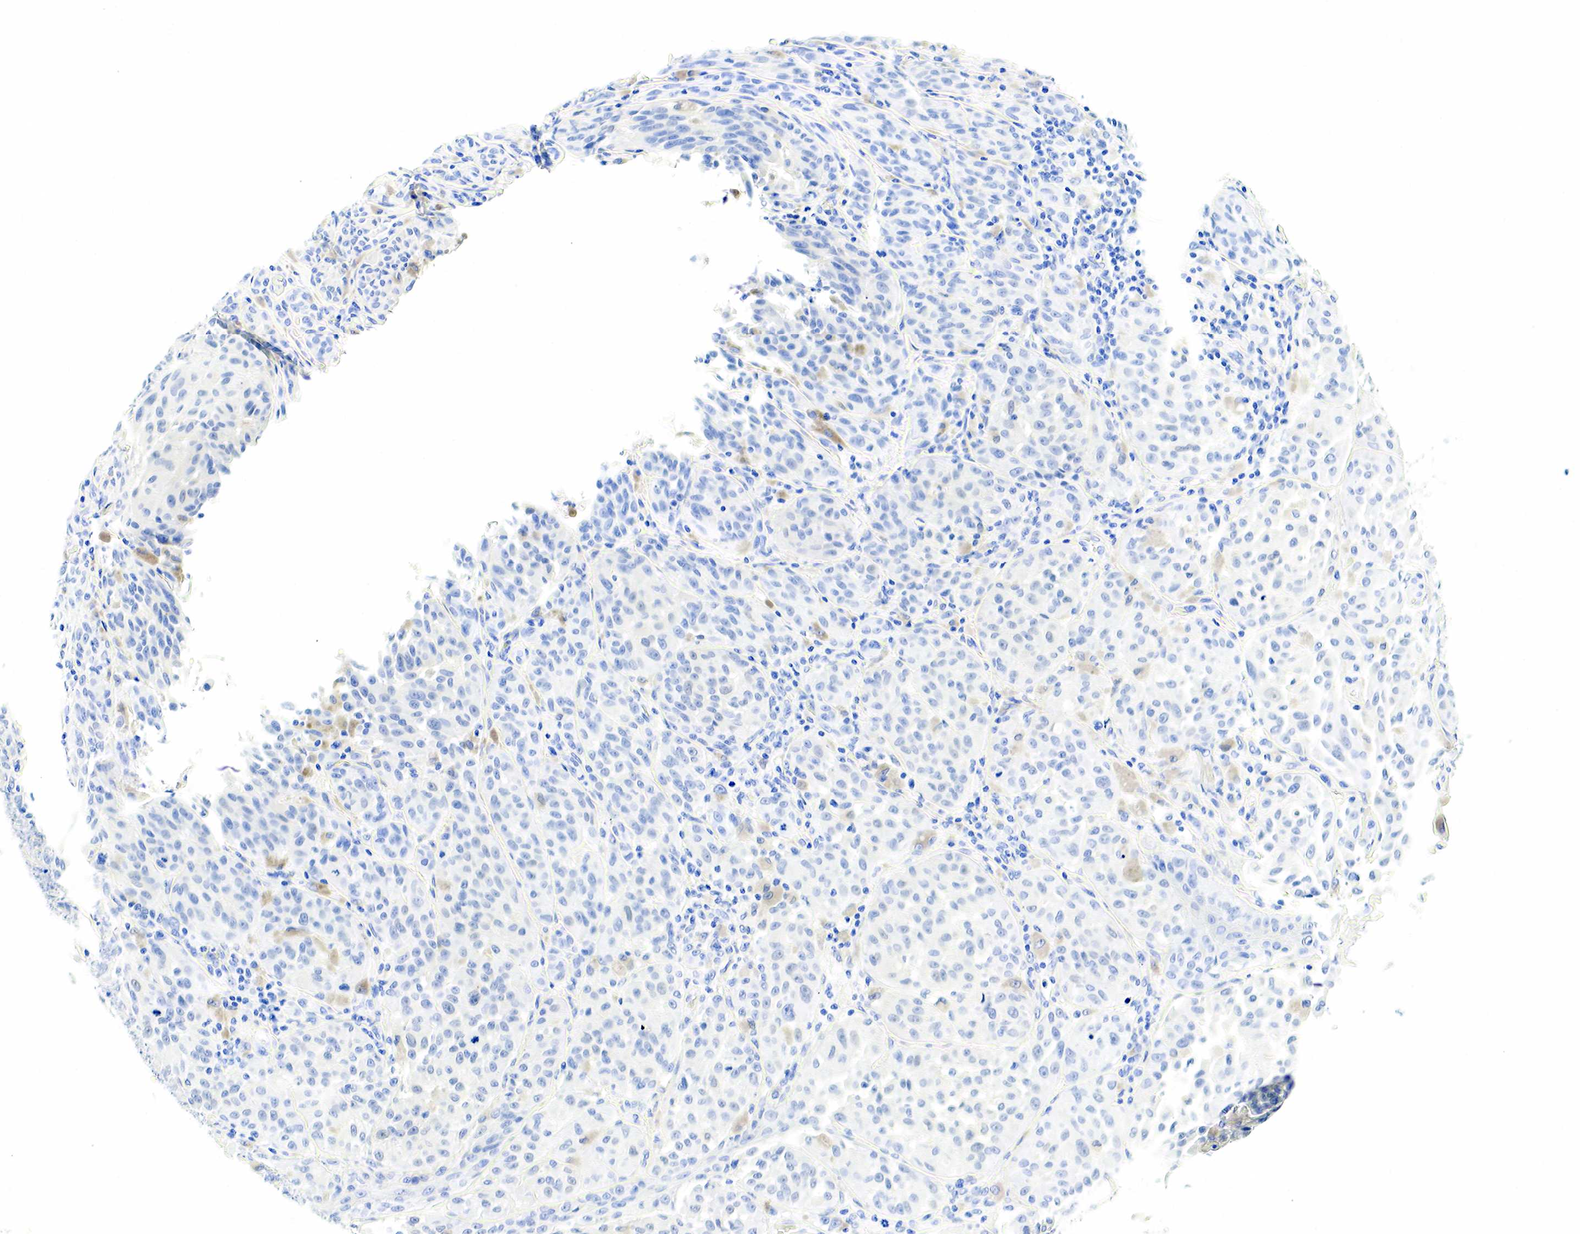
{"staining": {"intensity": "negative", "quantity": "none", "location": "none"}, "tissue": "melanoma", "cell_type": "Tumor cells", "image_type": "cancer", "snomed": [{"axis": "morphology", "description": "Malignant melanoma, NOS"}, {"axis": "topography", "description": "Skin"}], "caption": "Protein analysis of melanoma exhibits no significant positivity in tumor cells.", "gene": "KRT7", "patient": {"sex": "male", "age": 44}}